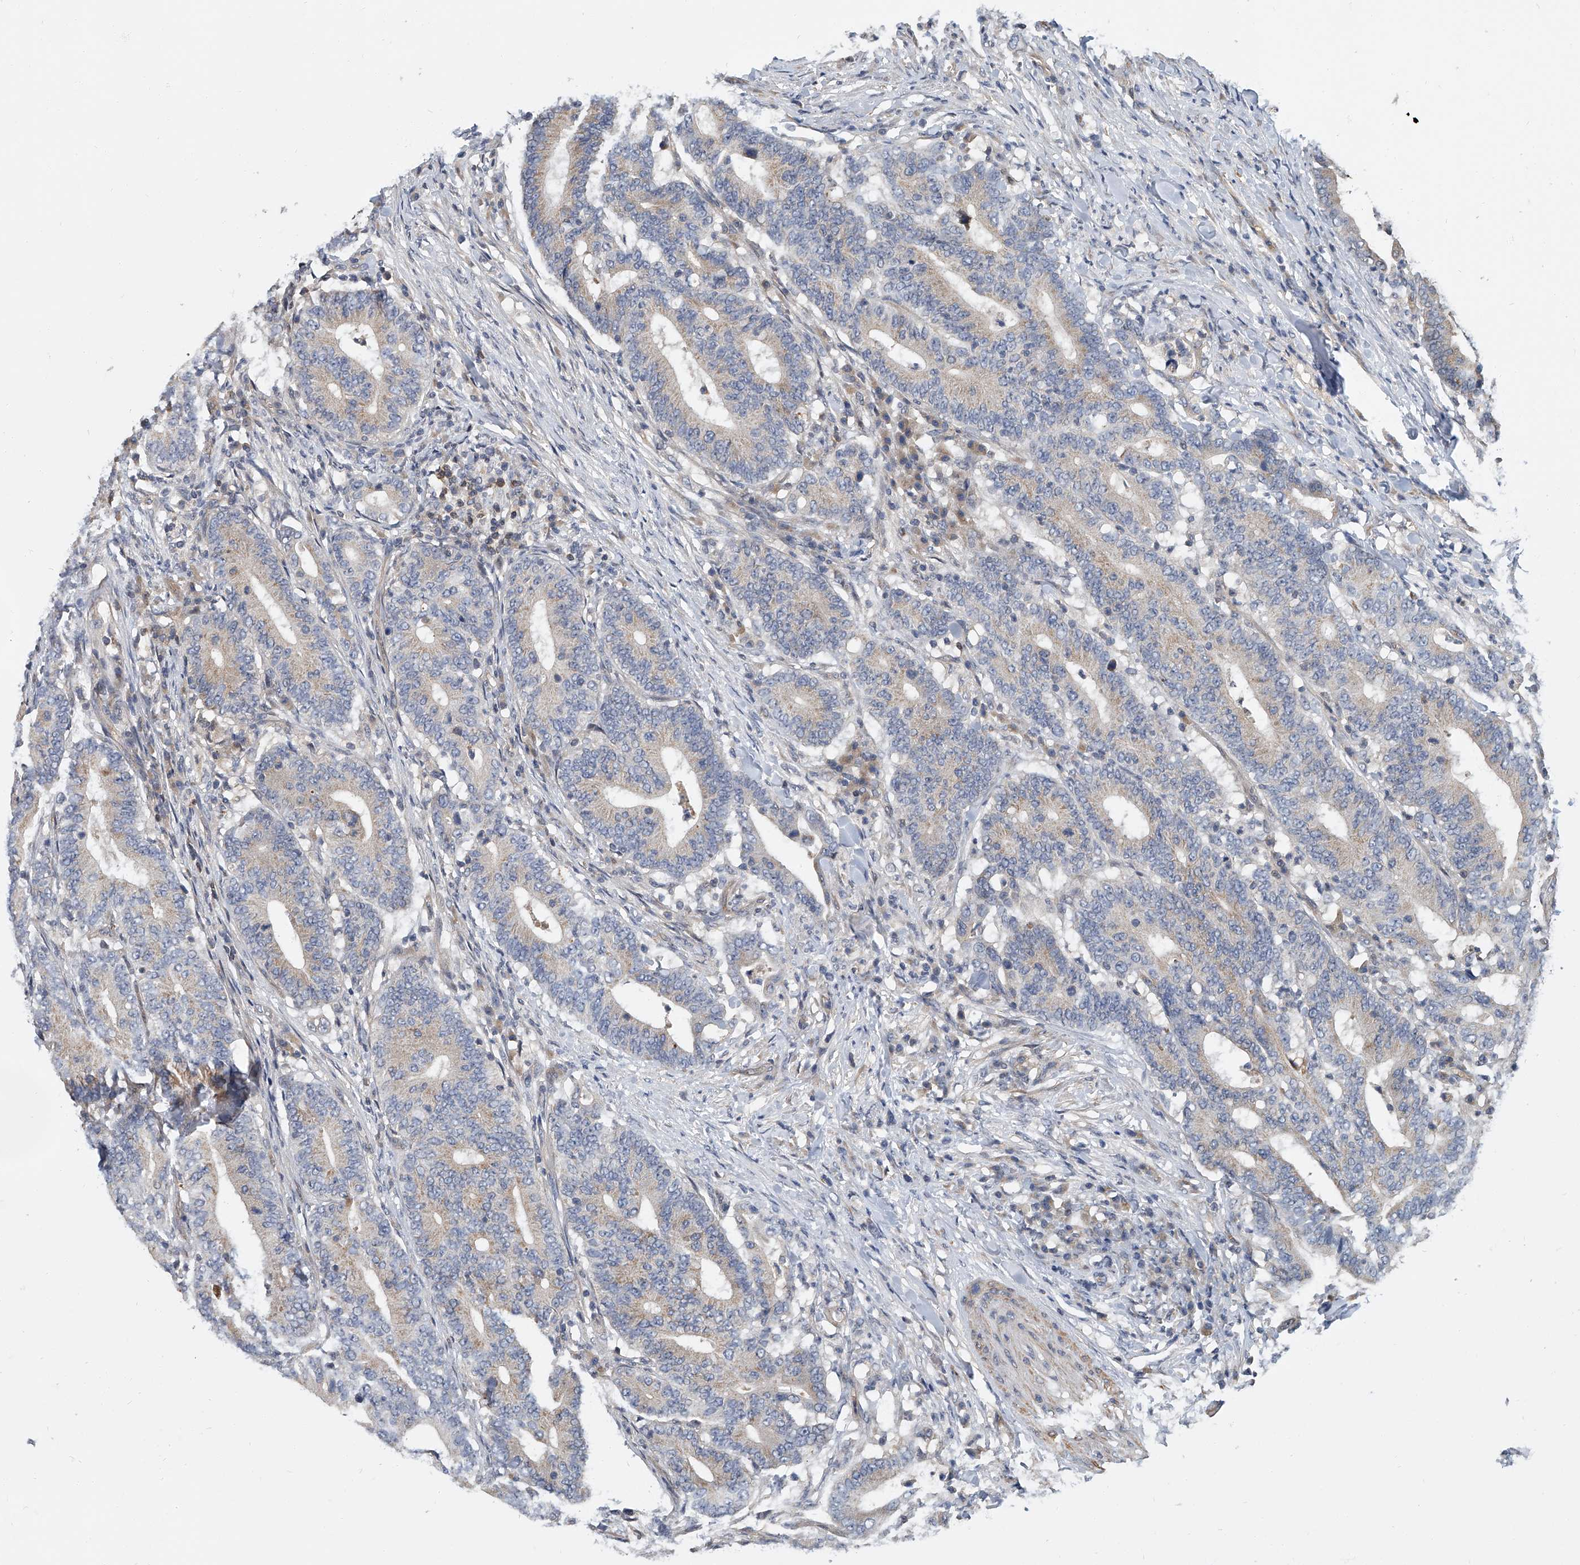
{"staining": {"intensity": "weak", "quantity": "25%-75%", "location": "cytoplasmic/membranous"}, "tissue": "colorectal cancer", "cell_type": "Tumor cells", "image_type": "cancer", "snomed": [{"axis": "morphology", "description": "Adenocarcinoma, NOS"}, {"axis": "topography", "description": "Colon"}], "caption": "Immunohistochemical staining of human adenocarcinoma (colorectal) displays low levels of weak cytoplasmic/membranous protein staining in about 25%-75% of tumor cells. The staining was performed using DAB (3,3'-diaminobenzidine) to visualize the protein expression in brown, while the nuclei were stained in blue with hematoxylin (Magnification: 20x).", "gene": "CD200", "patient": {"sex": "female", "age": 66}}